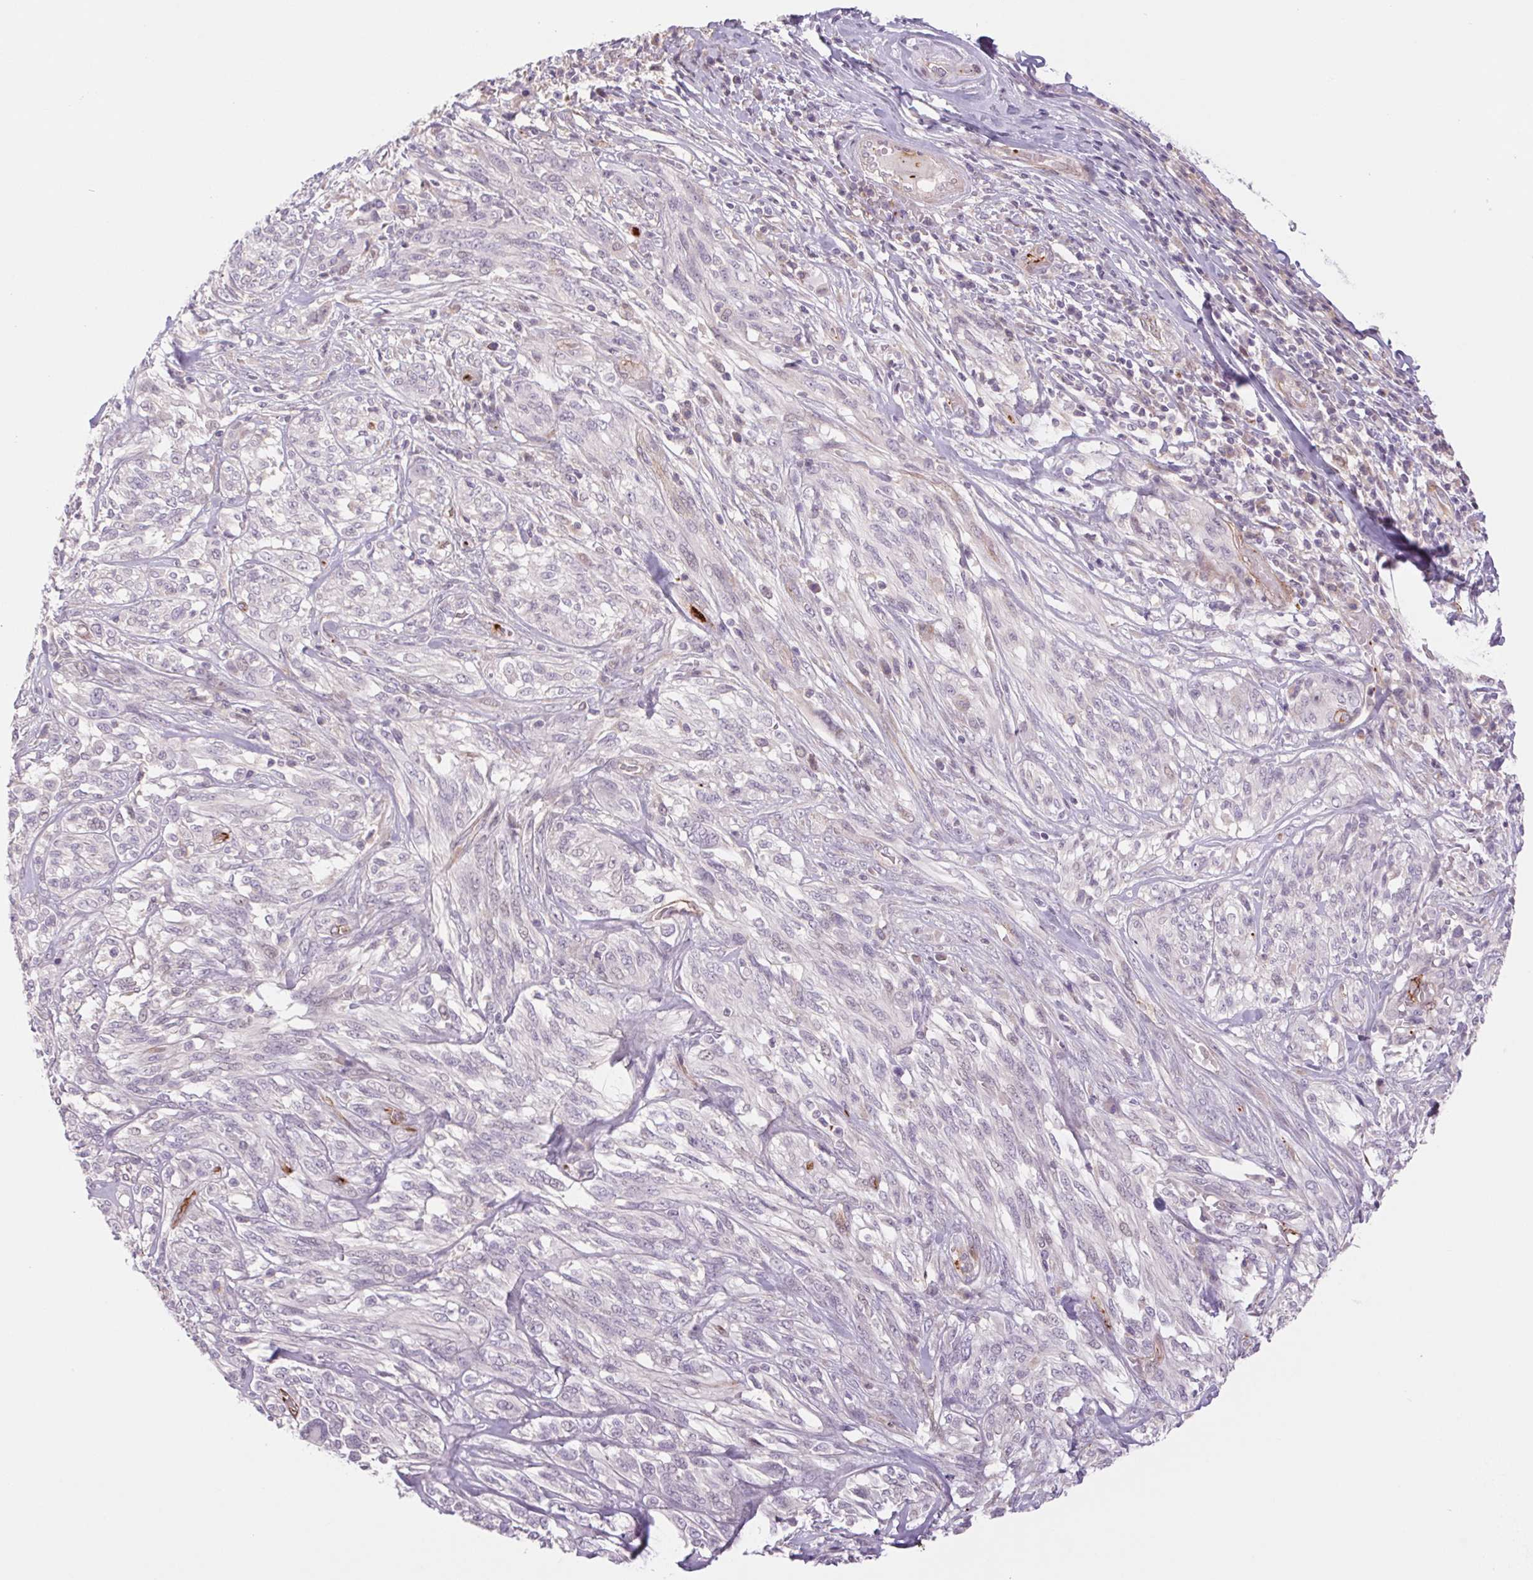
{"staining": {"intensity": "negative", "quantity": "none", "location": "none"}, "tissue": "melanoma", "cell_type": "Tumor cells", "image_type": "cancer", "snomed": [{"axis": "morphology", "description": "Malignant melanoma, NOS"}, {"axis": "topography", "description": "Skin"}], "caption": "IHC of melanoma shows no expression in tumor cells.", "gene": "MS4A13", "patient": {"sex": "female", "age": 91}}